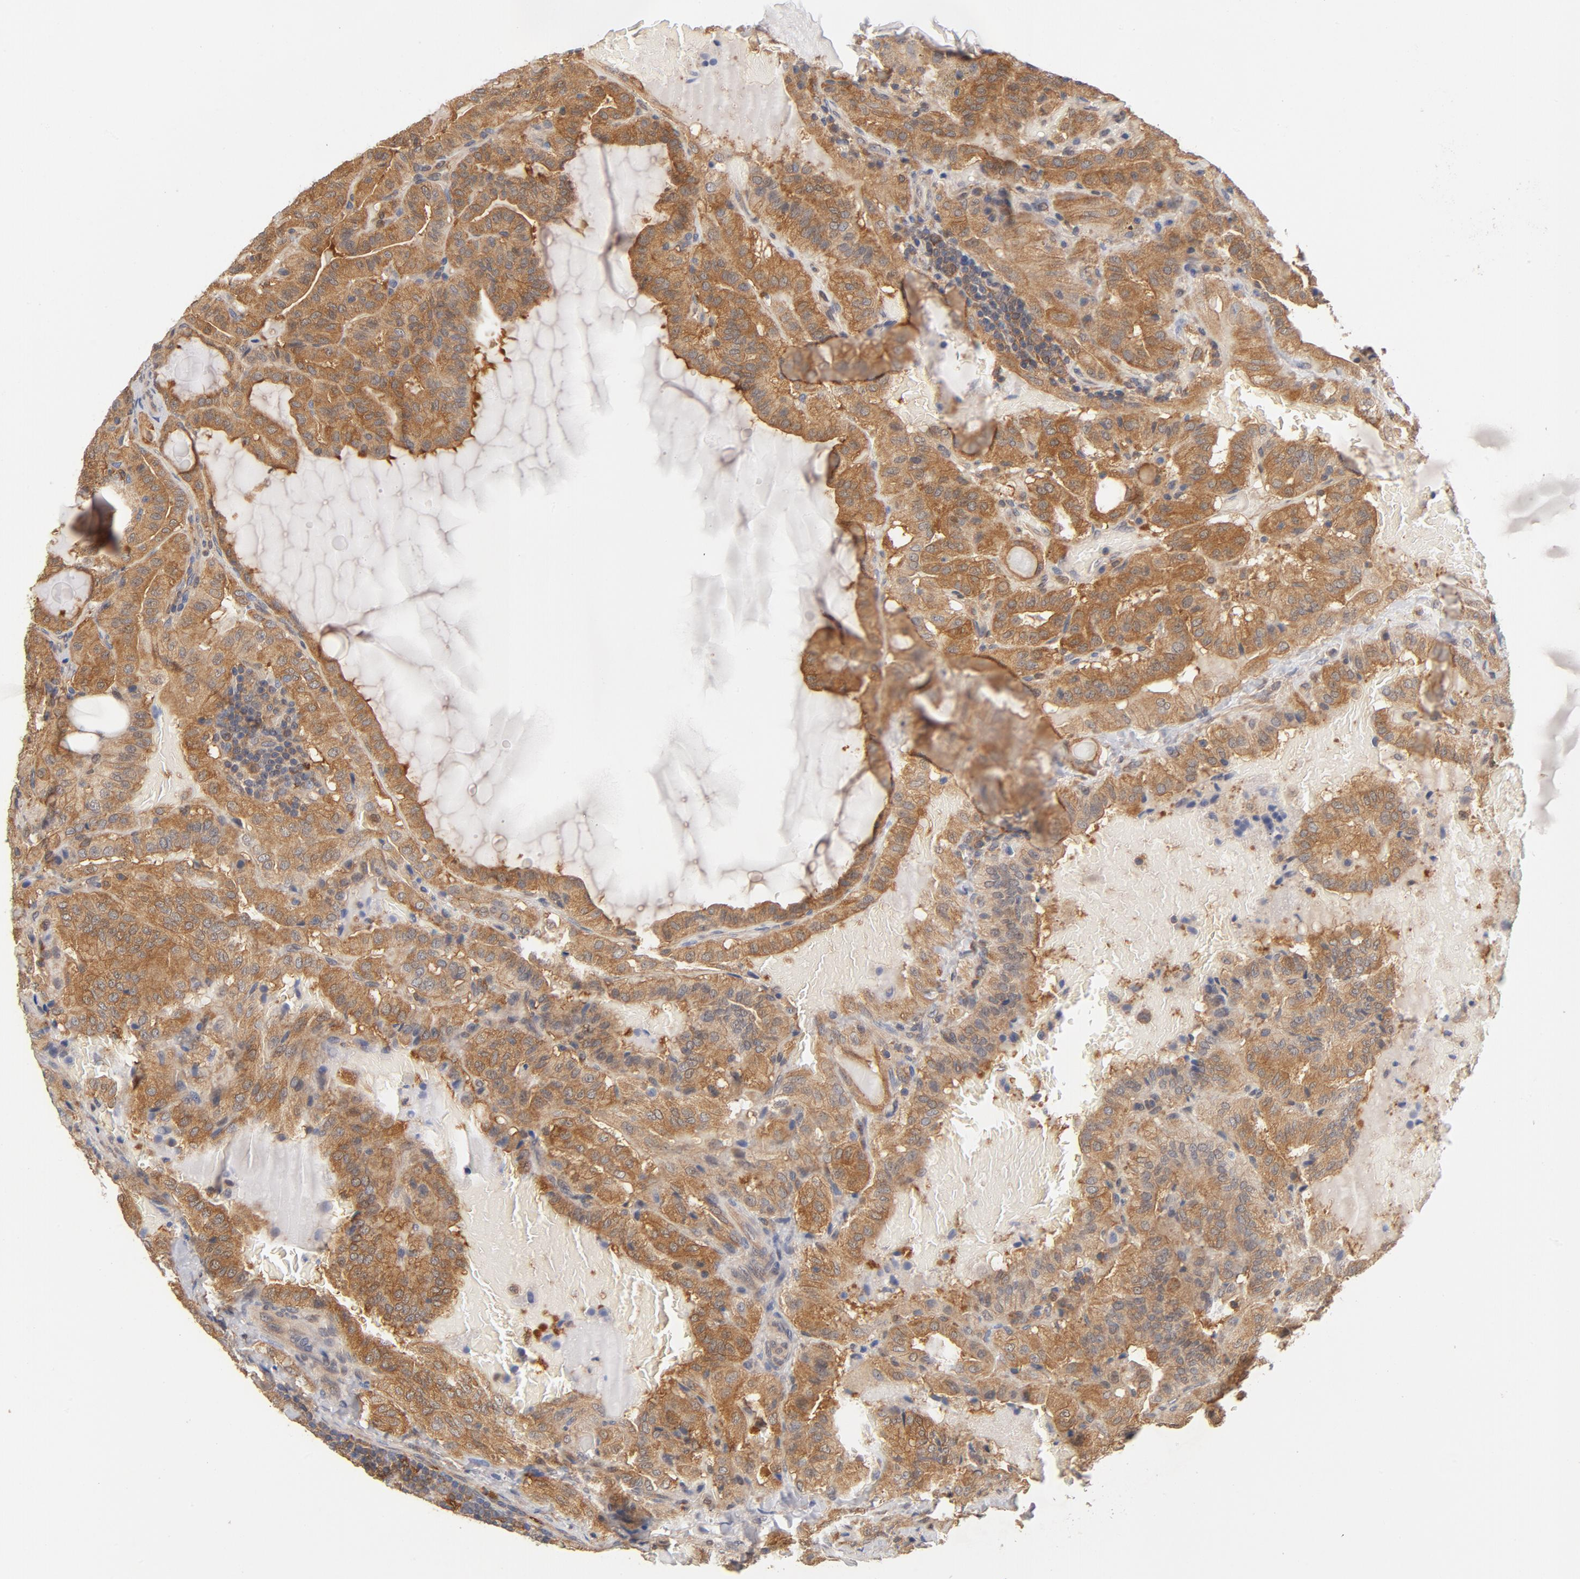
{"staining": {"intensity": "moderate", "quantity": ">75%", "location": "cytoplasmic/membranous"}, "tissue": "thyroid cancer", "cell_type": "Tumor cells", "image_type": "cancer", "snomed": [{"axis": "morphology", "description": "Papillary adenocarcinoma, NOS"}, {"axis": "topography", "description": "Thyroid gland"}], "caption": "A high-resolution micrograph shows immunohistochemistry staining of thyroid papillary adenocarcinoma, which displays moderate cytoplasmic/membranous positivity in about >75% of tumor cells.", "gene": "ASMTL", "patient": {"sex": "male", "age": 77}}